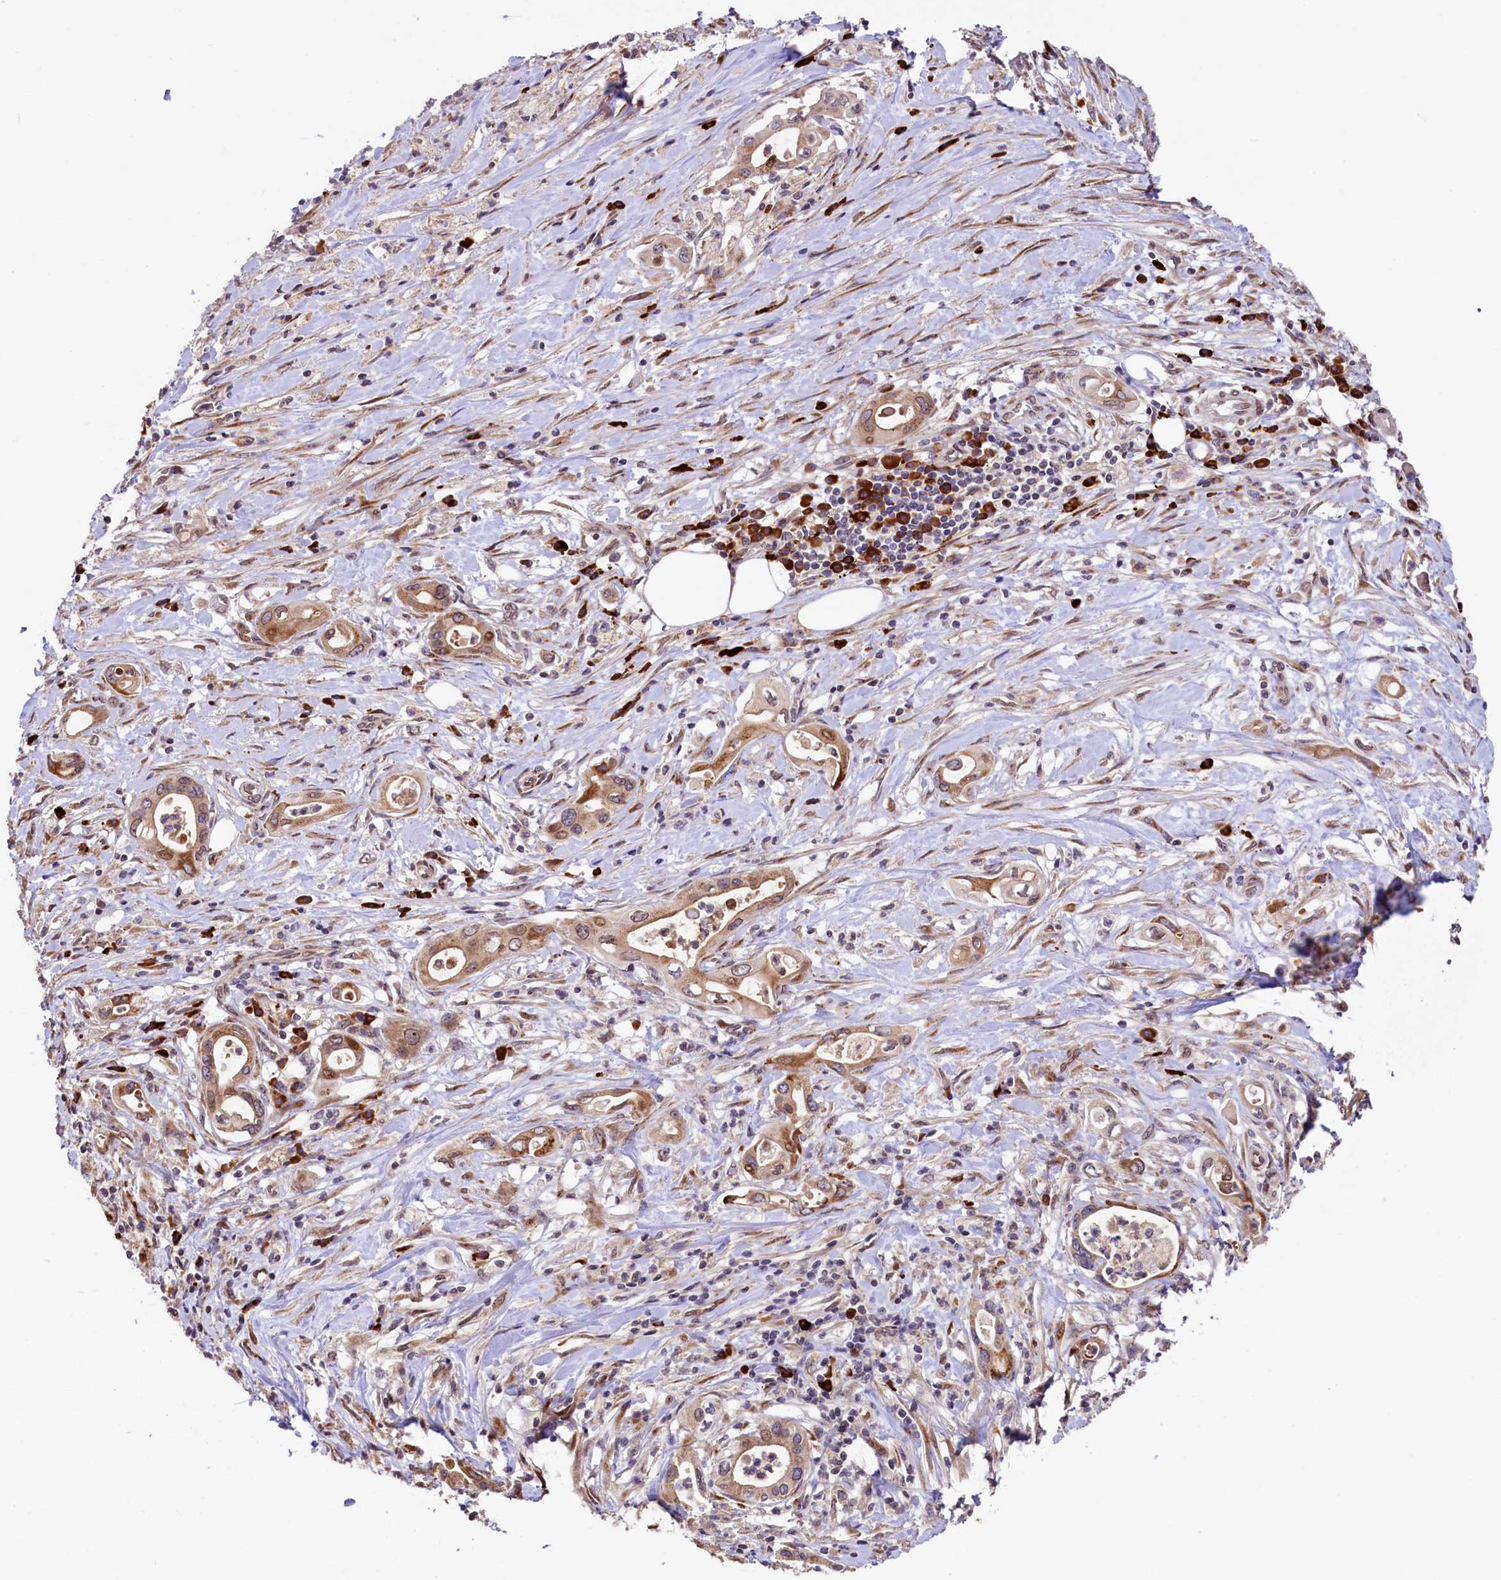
{"staining": {"intensity": "moderate", "quantity": ">75%", "location": "cytoplasmic/membranous,nuclear"}, "tissue": "pancreatic cancer", "cell_type": "Tumor cells", "image_type": "cancer", "snomed": [{"axis": "morphology", "description": "Adenocarcinoma, NOS"}, {"axis": "topography", "description": "Pancreas"}], "caption": "High-magnification brightfield microscopy of pancreatic adenocarcinoma stained with DAB (3,3'-diaminobenzidine) (brown) and counterstained with hematoxylin (blue). tumor cells exhibit moderate cytoplasmic/membranous and nuclear positivity is identified in approximately>75% of cells.", "gene": "C5orf15", "patient": {"sex": "female", "age": 77}}